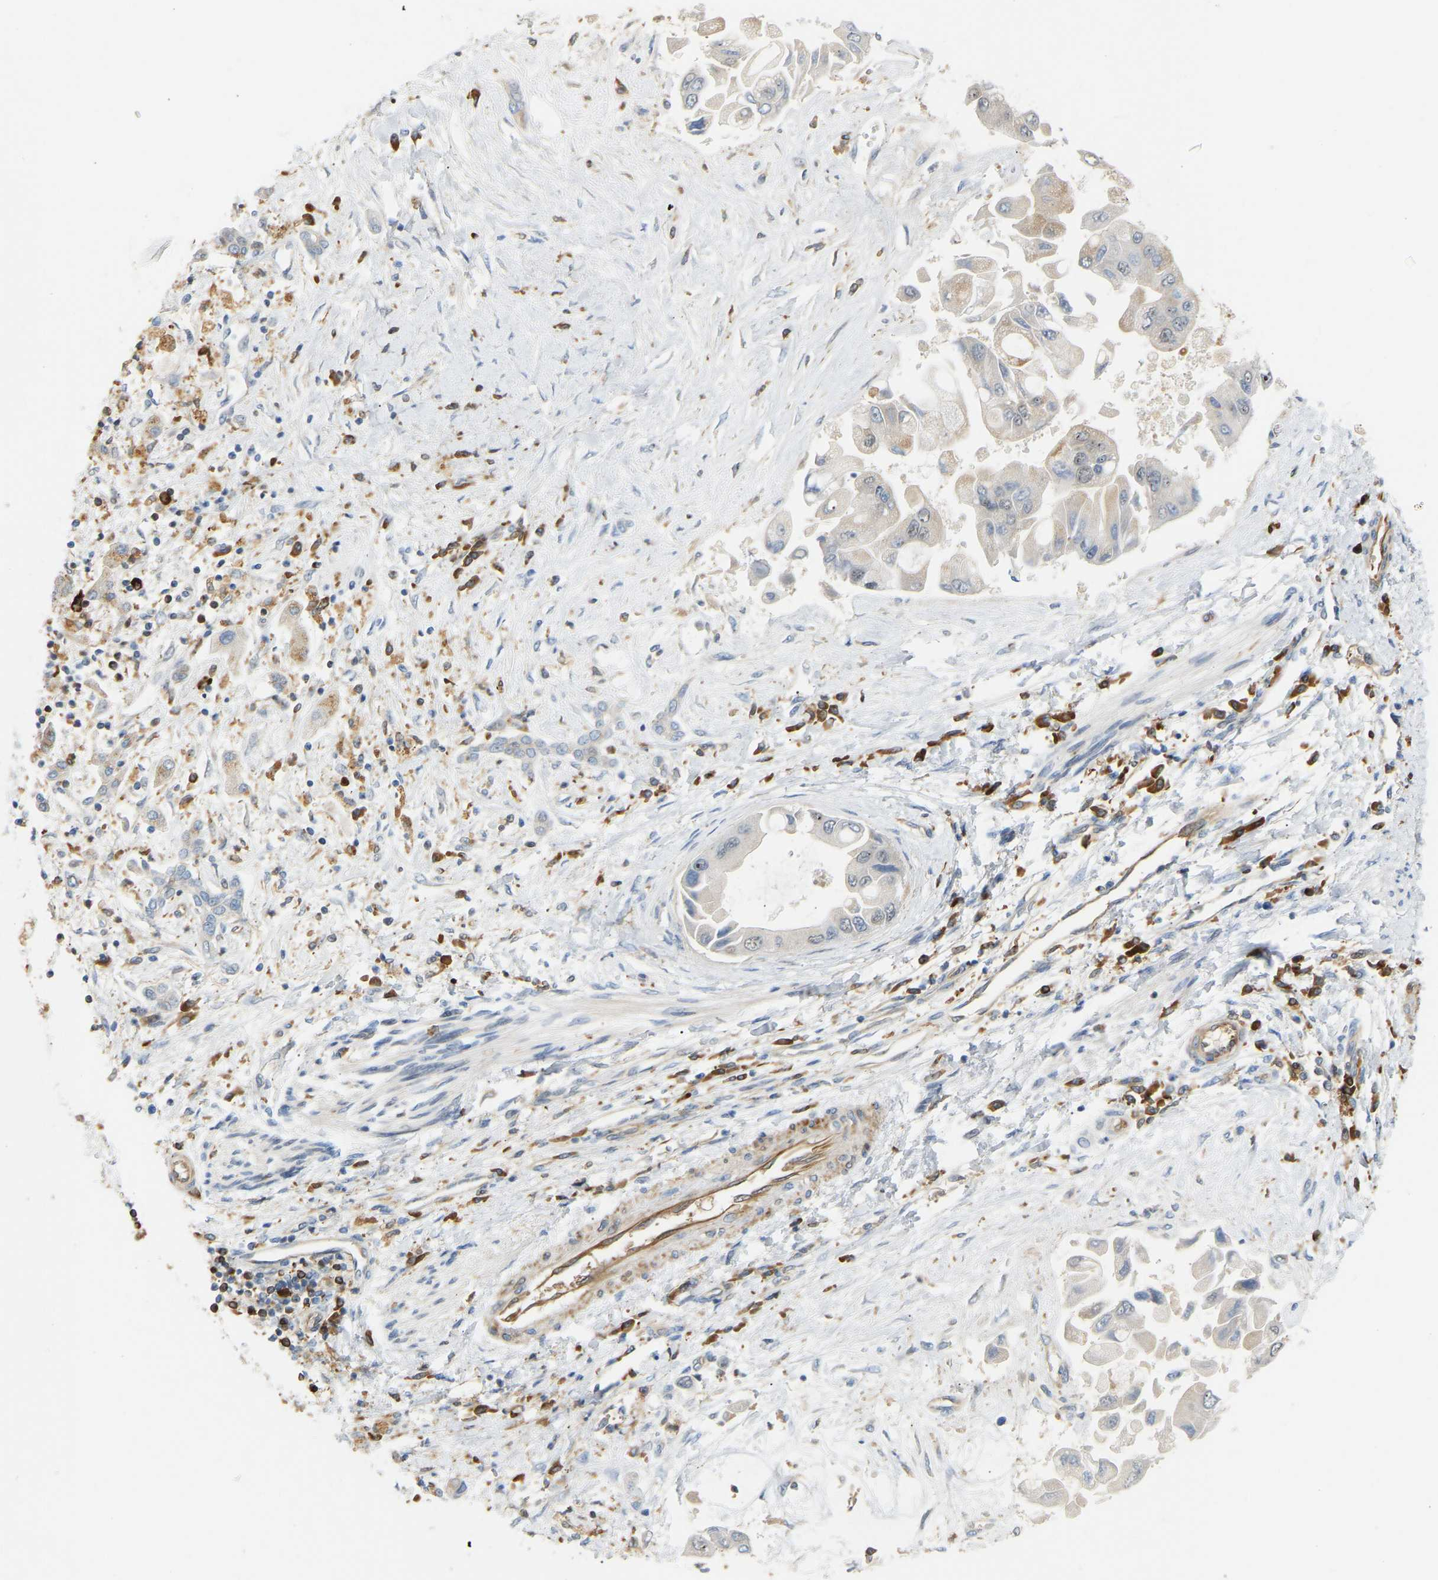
{"staining": {"intensity": "negative", "quantity": "none", "location": "none"}, "tissue": "liver cancer", "cell_type": "Tumor cells", "image_type": "cancer", "snomed": [{"axis": "morphology", "description": "Cholangiocarcinoma"}, {"axis": "topography", "description": "Liver"}], "caption": "Liver cancer stained for a protein using immunohistochemistry displays no expression tumor cells.", "gene": "PLCG2", "patient": {"sex": "male", "age": 50}}